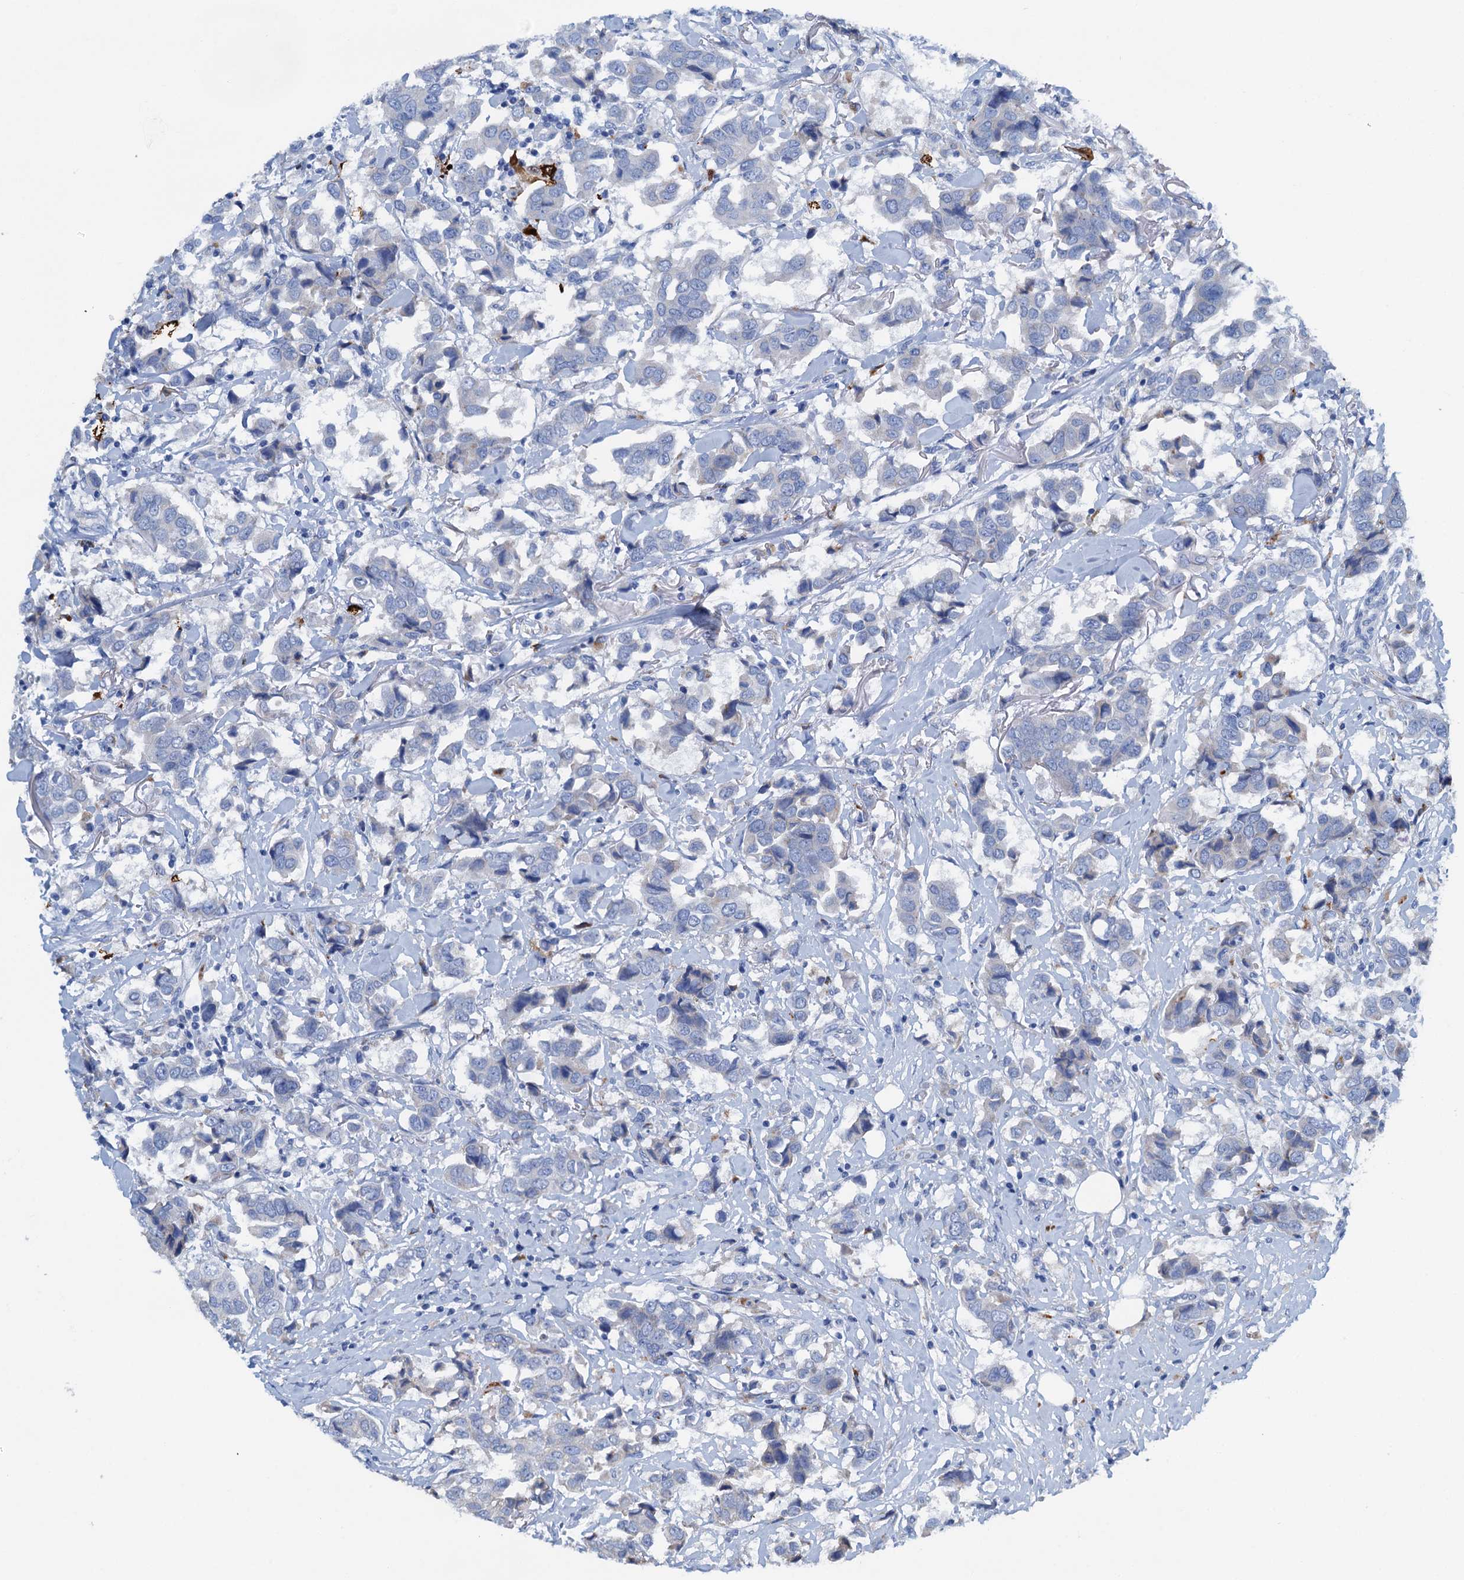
{"staining": {"intensity": "negative", "quantity": "none", "location": "none"}, "tissue": "breast cancer", "cell_type": "Tumor cells", "image_type": "cancer", "snomed": [{"axis": "morphology", "description": "Duct carcinoma"}, {"axis": "topography", "description": "Breast"}], "caption": "This is an immunohistochemistry histopathology image of human breast invasive ductal carcinoma. There is no expression in tumor cells.", "gene": "C1QTNF4", "patient": {"sex": "female", "age": 80}}